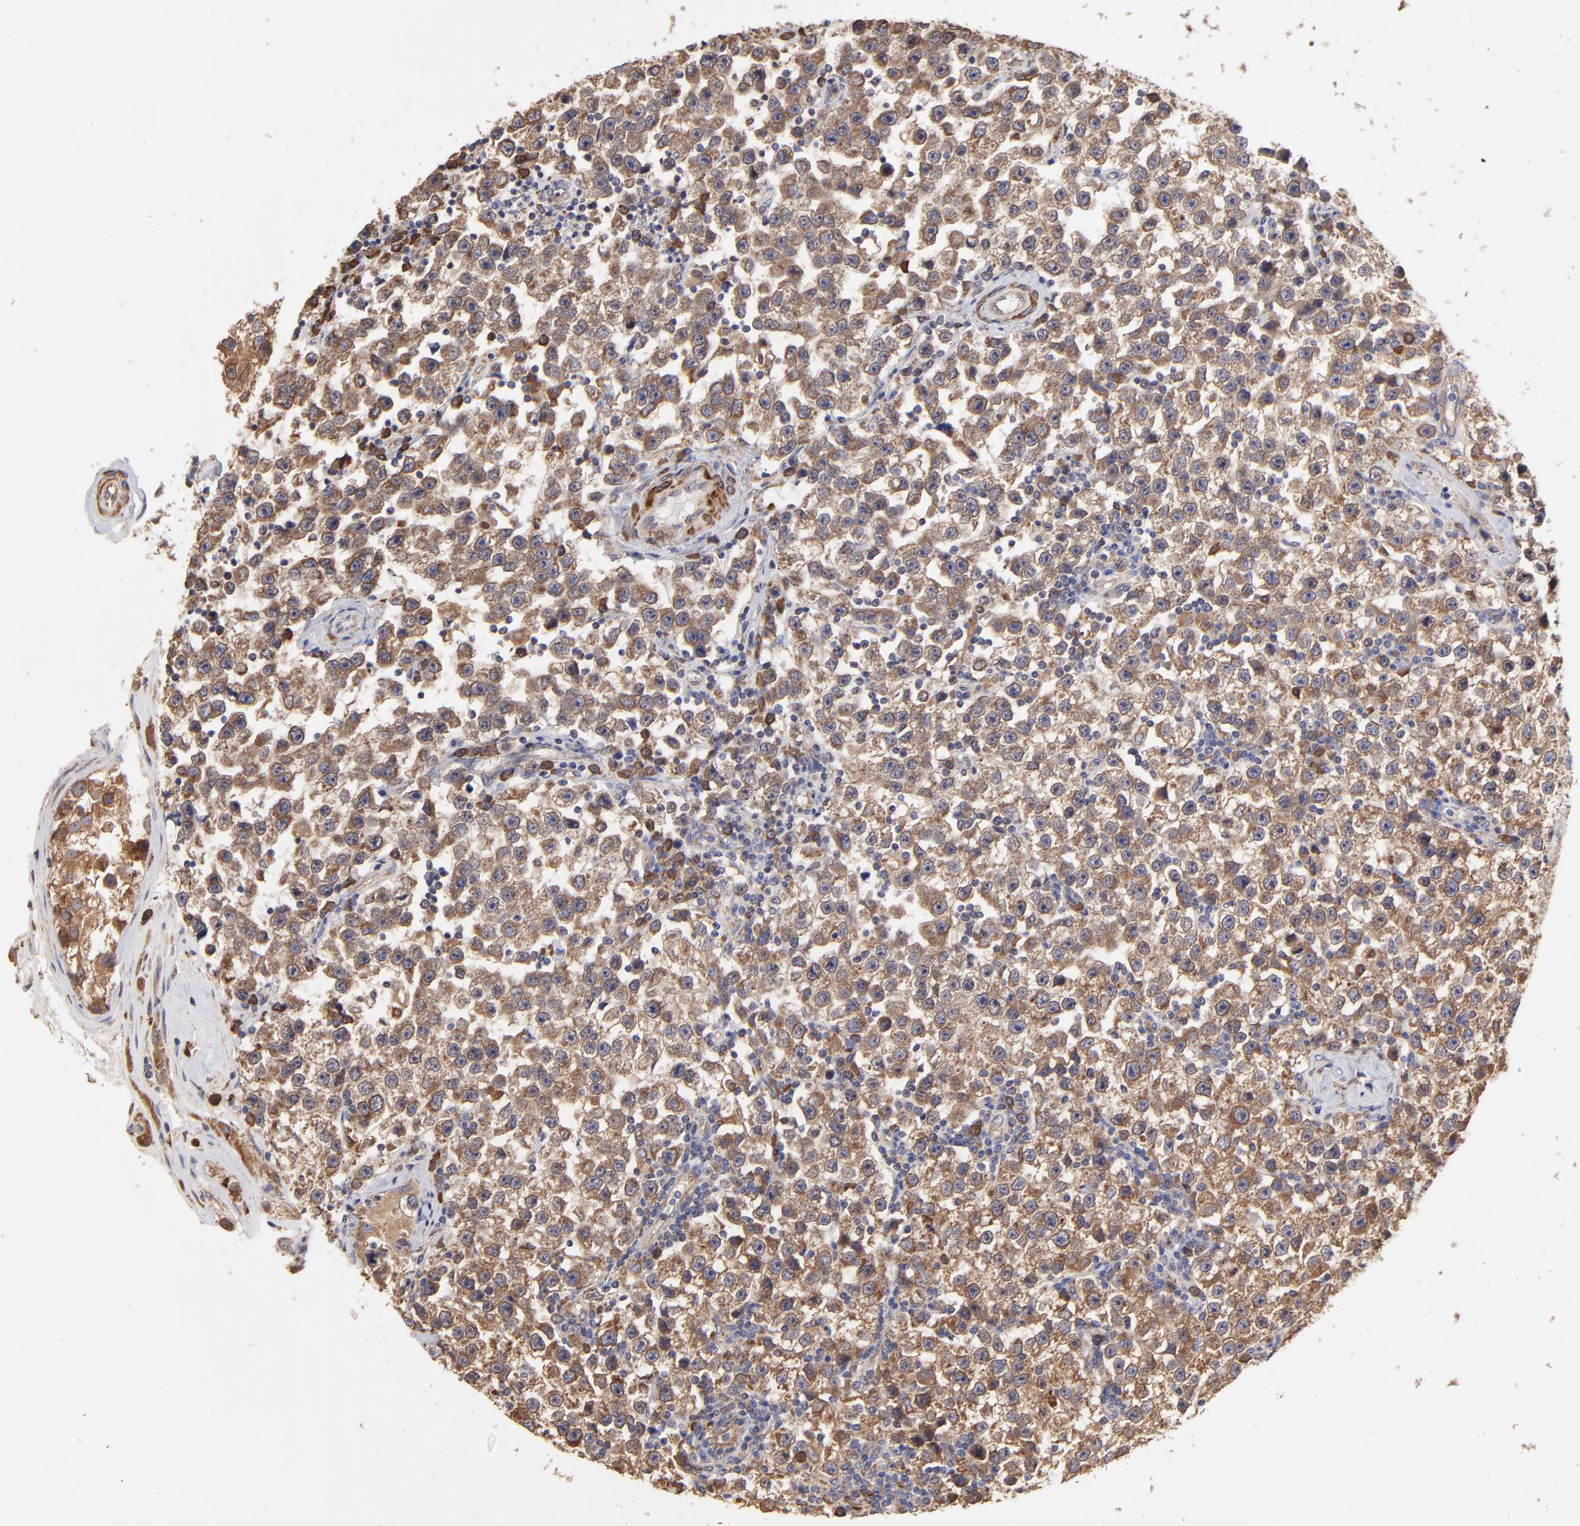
{"staining": {"intensity": "strong", "quantity": ">75%", "location": "cytoplasmic/membranous"}, "tissue": "testis cancer", "cell_type": "Tumor cells", "image_type": "cancer", "snomed": [{"axis": "morphology", "description": "Seminoma, NOS"}, {"axis": "topography", "description": "Testis"}], "caption": "Seminoma (testis) tissue reveals strong cytoplasmic/membranous positivity in about >75% of tumor cells The staining is performed using DAB brown chromogen to label protein expression. The nuclei are counter-stained blue using hematoxylin.", "gene": "PFKM", "patient": {"sex": "male", "age": 32}}